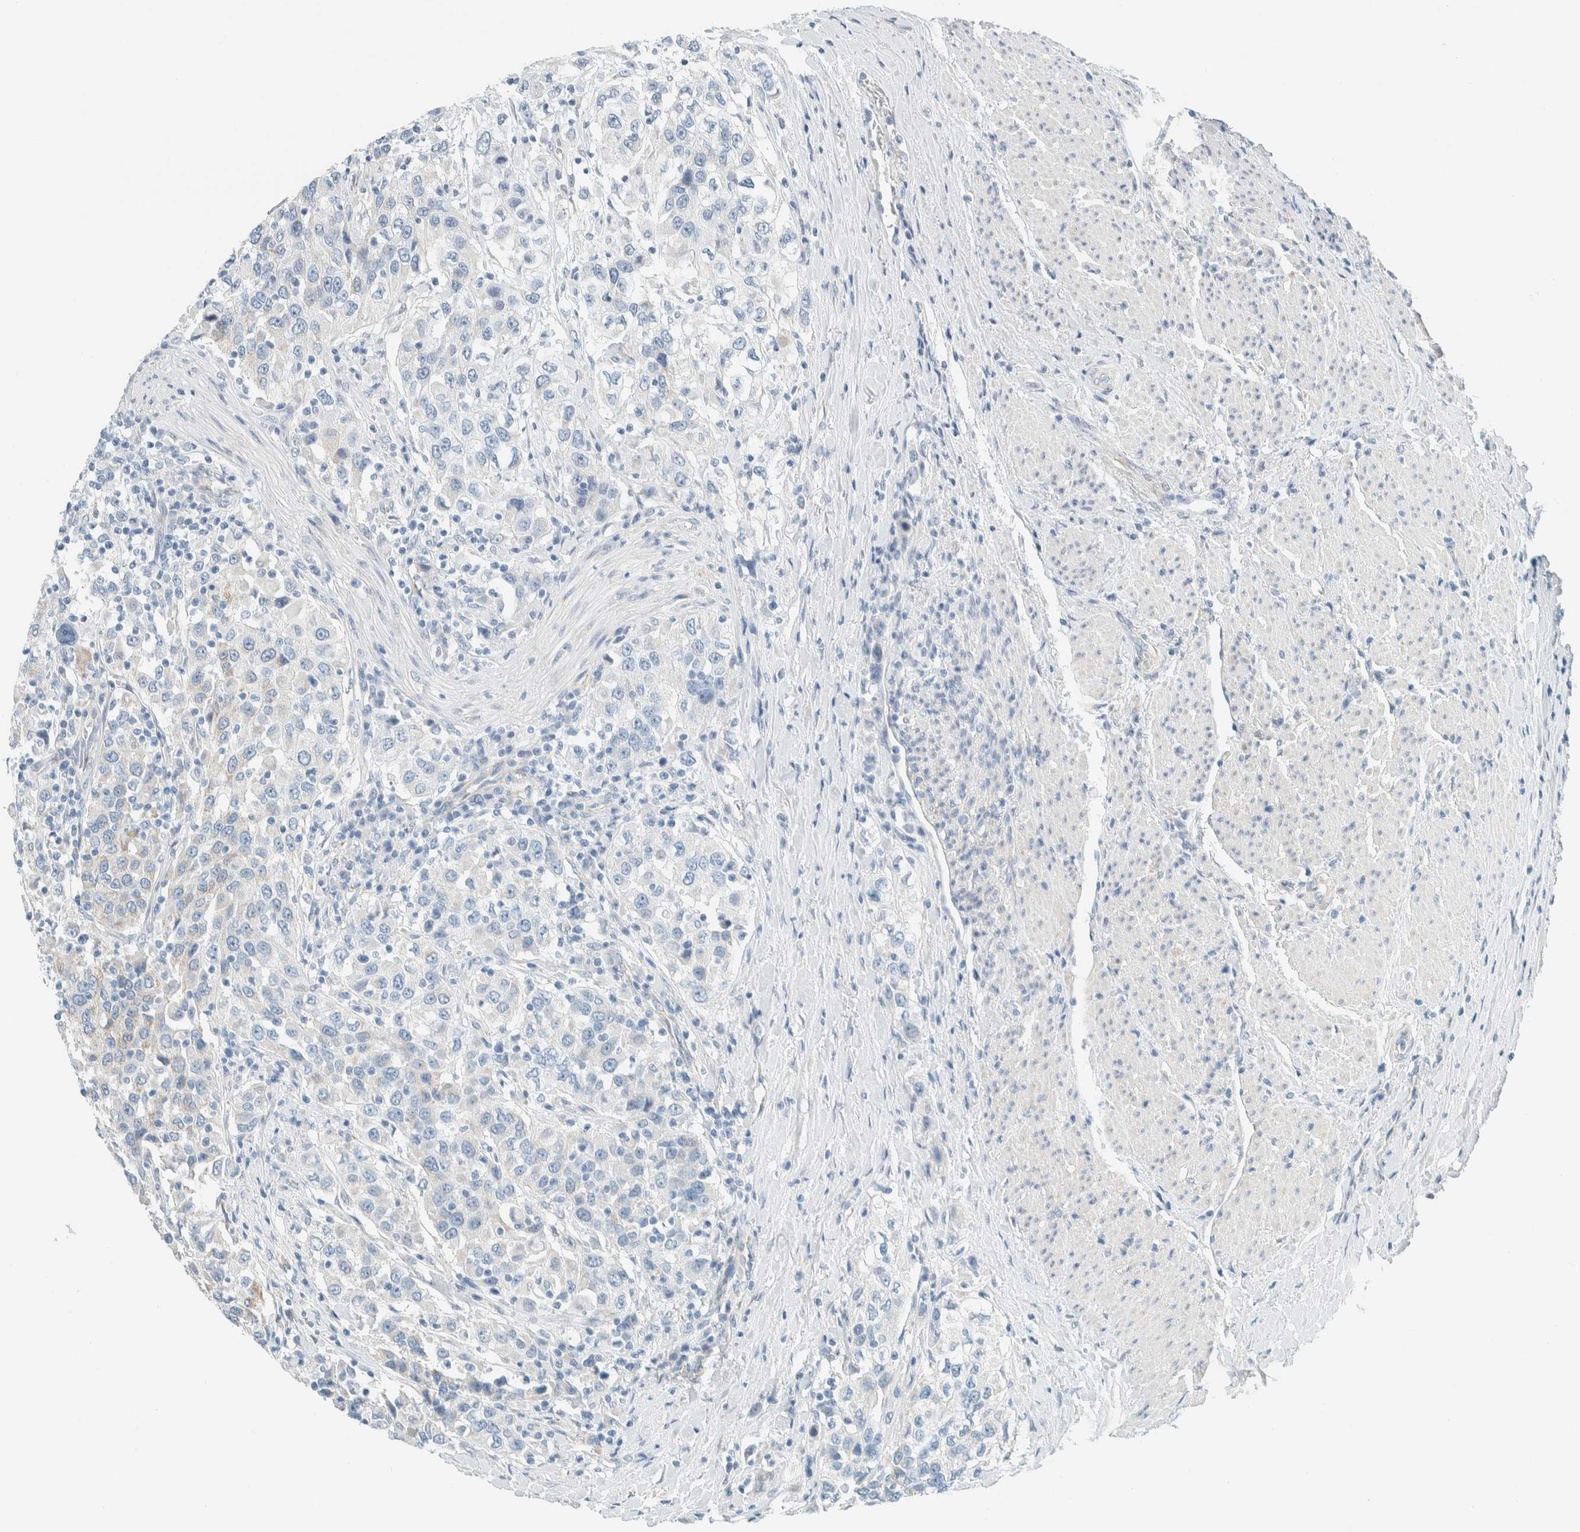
{"staining": {"intensity": "negative", "quantity": "none", "location": "none"}, "tissue": "urothelial cancer", "cell_type": "Tumor cells", "image_type": "cancer", "snomed": [{"axis": "morphology", "description": "Urothelial carcinoma, High grade"}, {"axis": "topography", "description": "Urinary bladder"}], "caption": "There is no significant expression in tumor cells of urothelial cancer. (DAB immunohistochemistry with hematoxylin counter stain).", "gene": "ALDH7A1", "patient": {"sex": "female", "age": 80}}